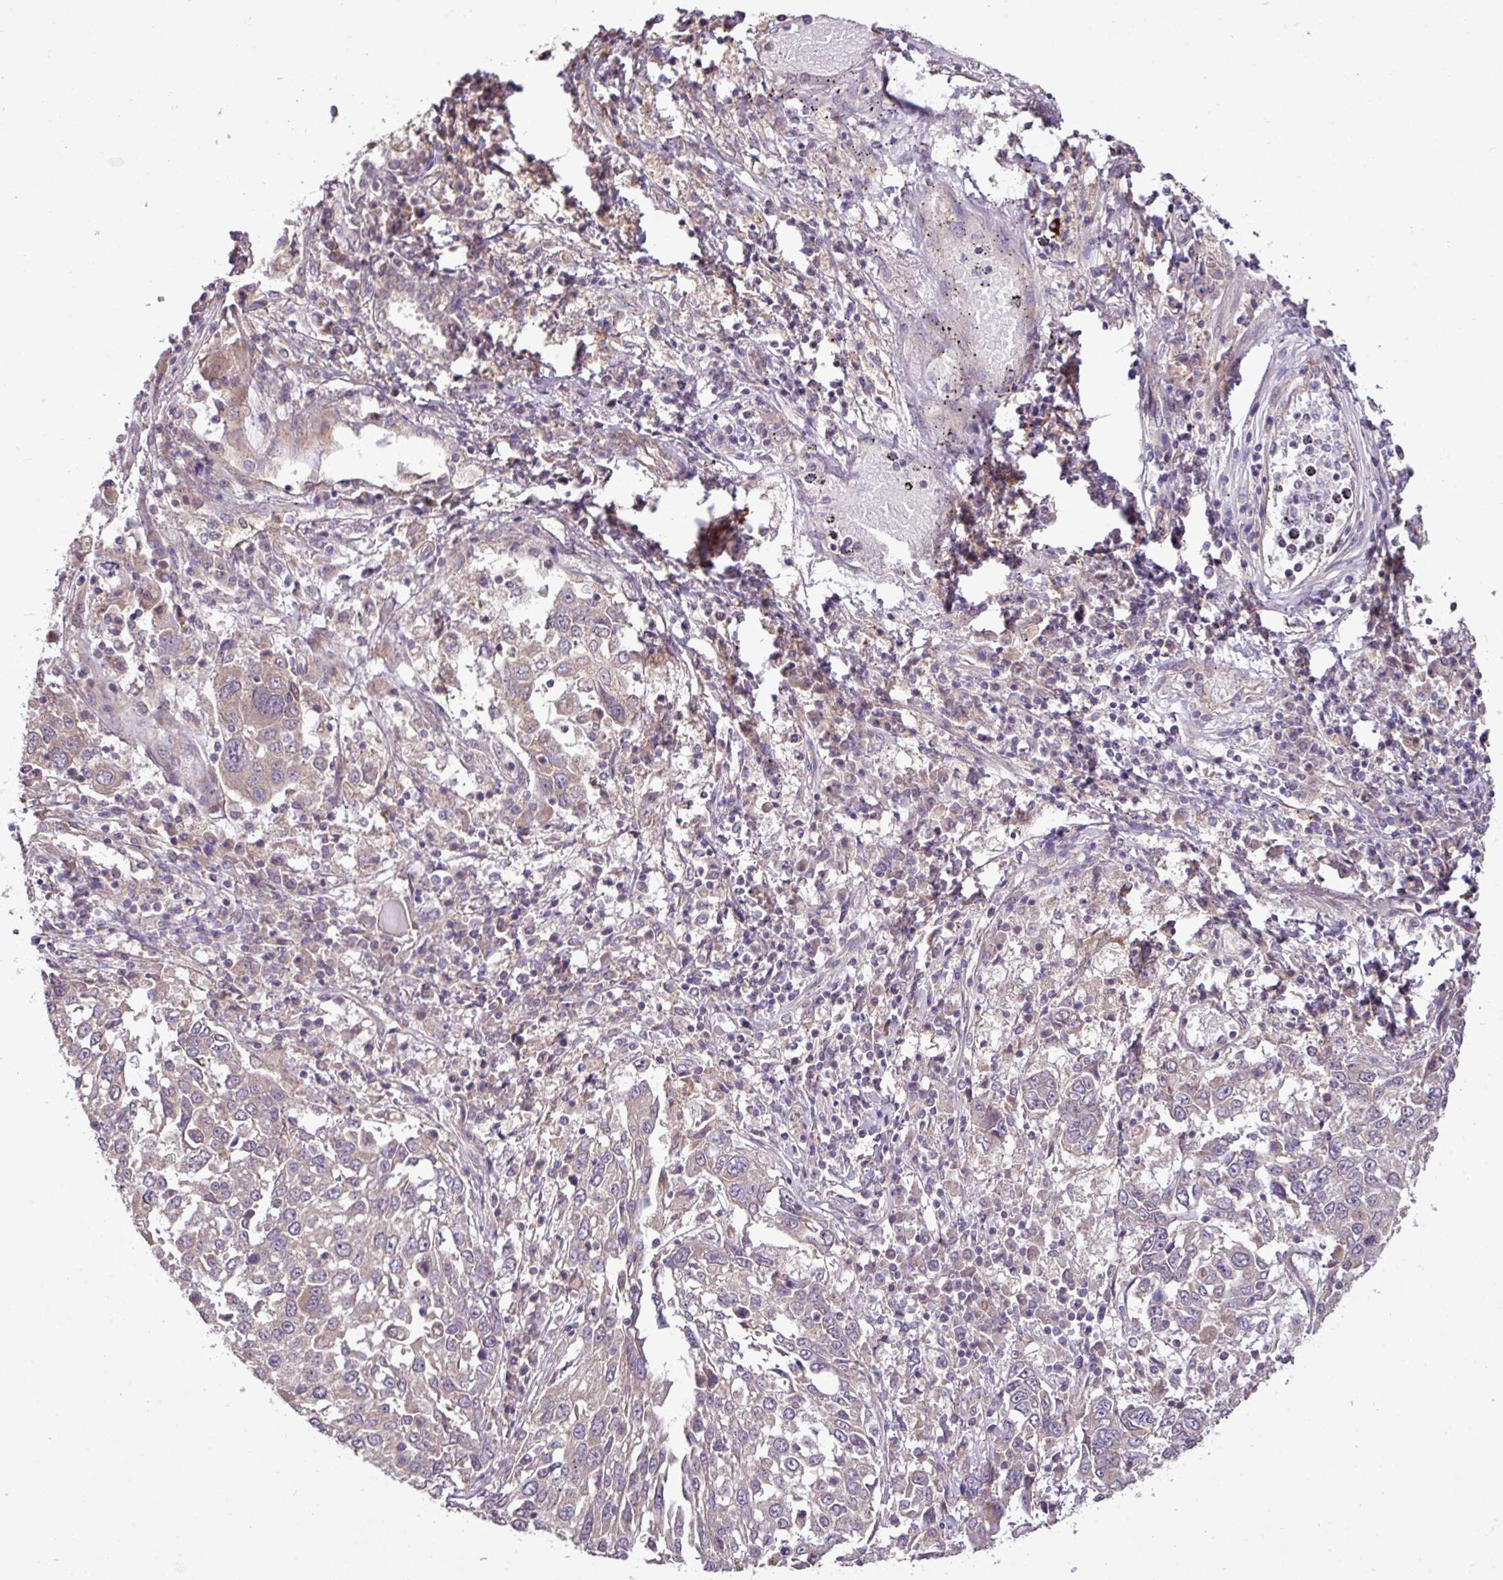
{"staining": {"intensity": "weak", "quantity": "25%-75%", "location": "cytoplasmic/membranous"}, "tissue": "lung cancer", "cell_type": "Tumor cells", "image_type": "cancer", "snomed": [{"axis": "morphology", "description": "Squamous cell carcinoma, NOS"}, {"axis": "topography", "description": "Lung"}], "caption": "The image exhibits a brown stain indicating the presence of a protein in the cytoplasmic/membranous of tumor cells in lung cancer (squamous cell carcinoma). (IHC, brightfield microscopy, high magnification).", "gene": "XIAP", "patient": {"sex": "male", "age": 65}}